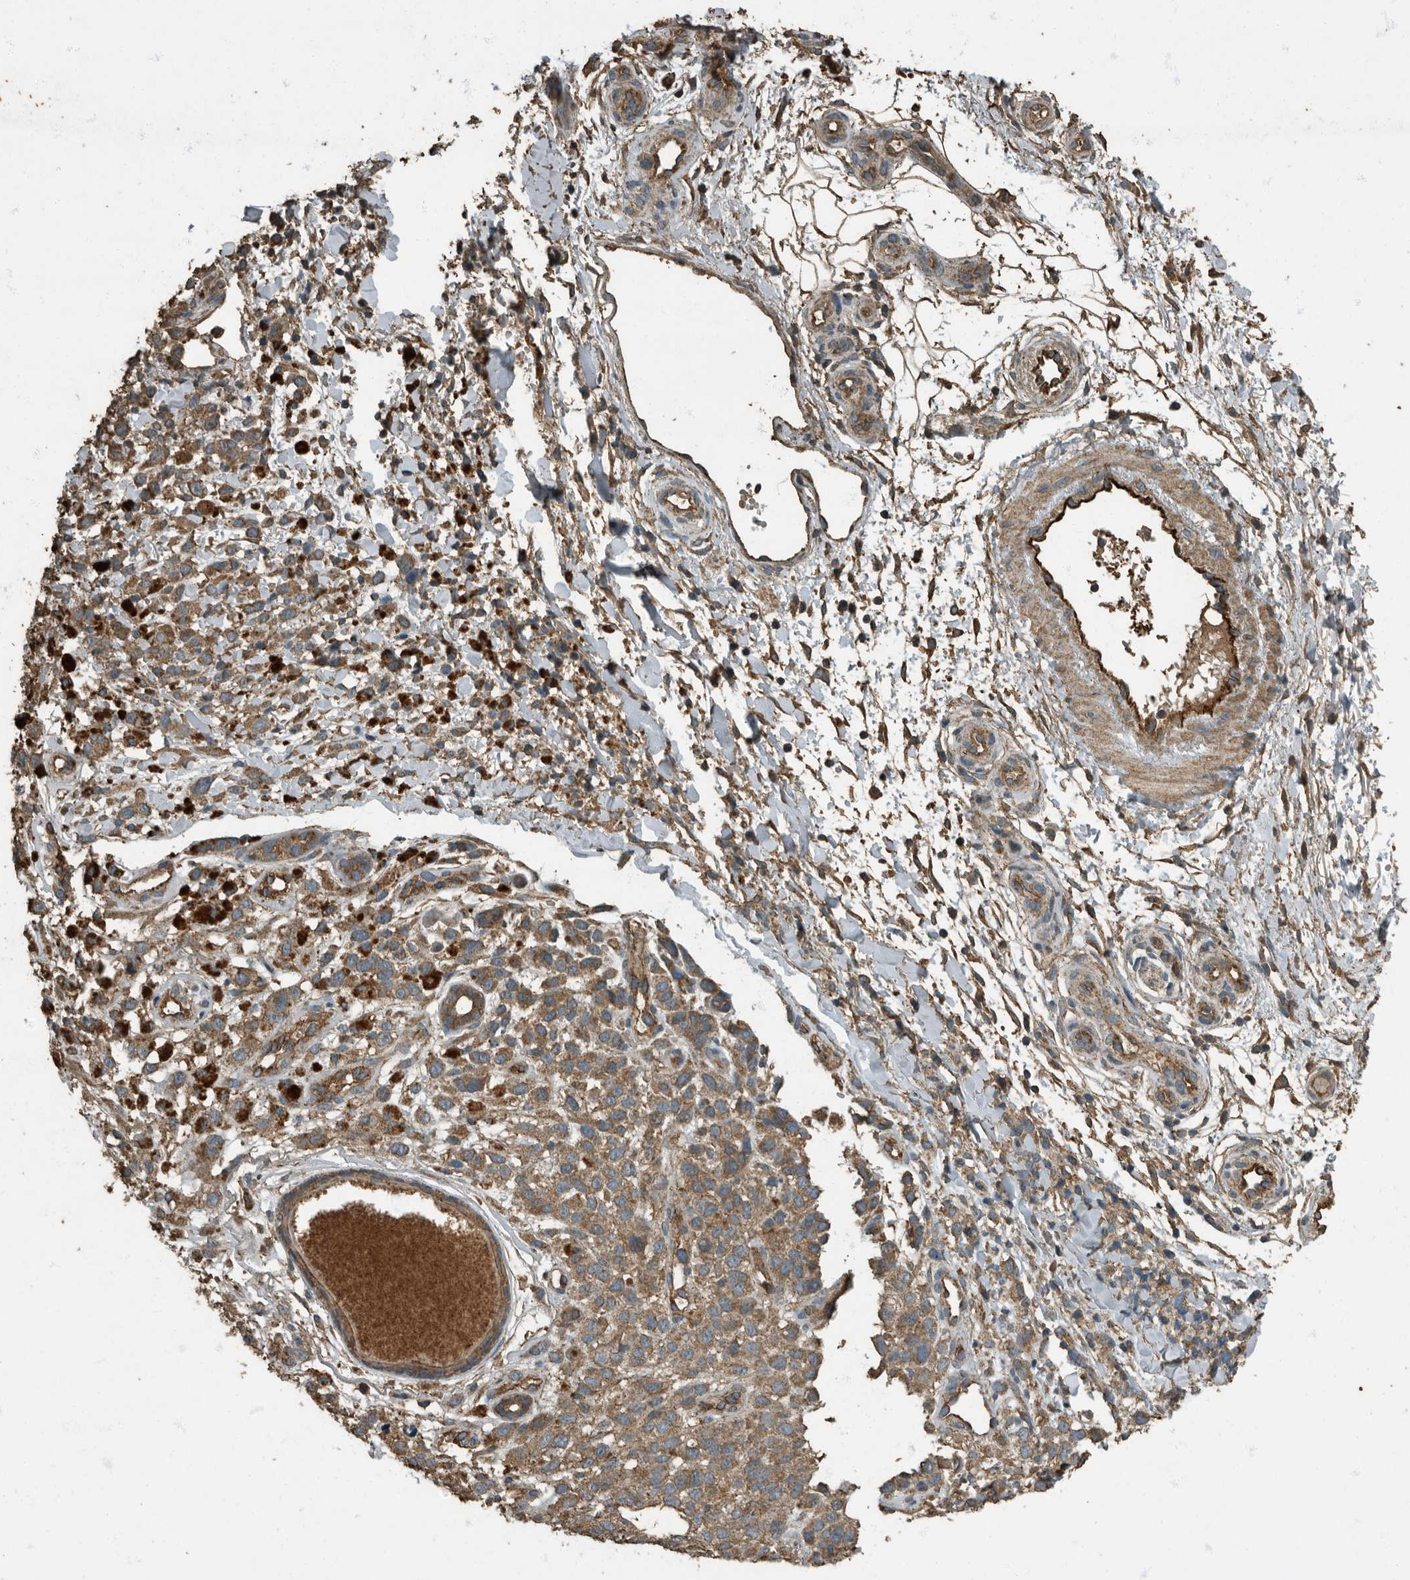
{"staining": {"intensity": "moderate", "quantity": ">75%", "location": "cytoplasmic/membranous"}, "tissue": "melanoma", "cell_type": "Tumor cells", "image_type": "cancer", "snomed": [{"axis": "morphology", "description": "Malignant melanoma, Metastatic site"}, {"axis": "topography", "description": "Skin"}], "caption": "Human malignant melanoma (metastatic site) stained with a protein marker reveals moderate staining in tumor cells.", "gene": "IL15RA", "patient": {"sex": "female", "age": 72}}